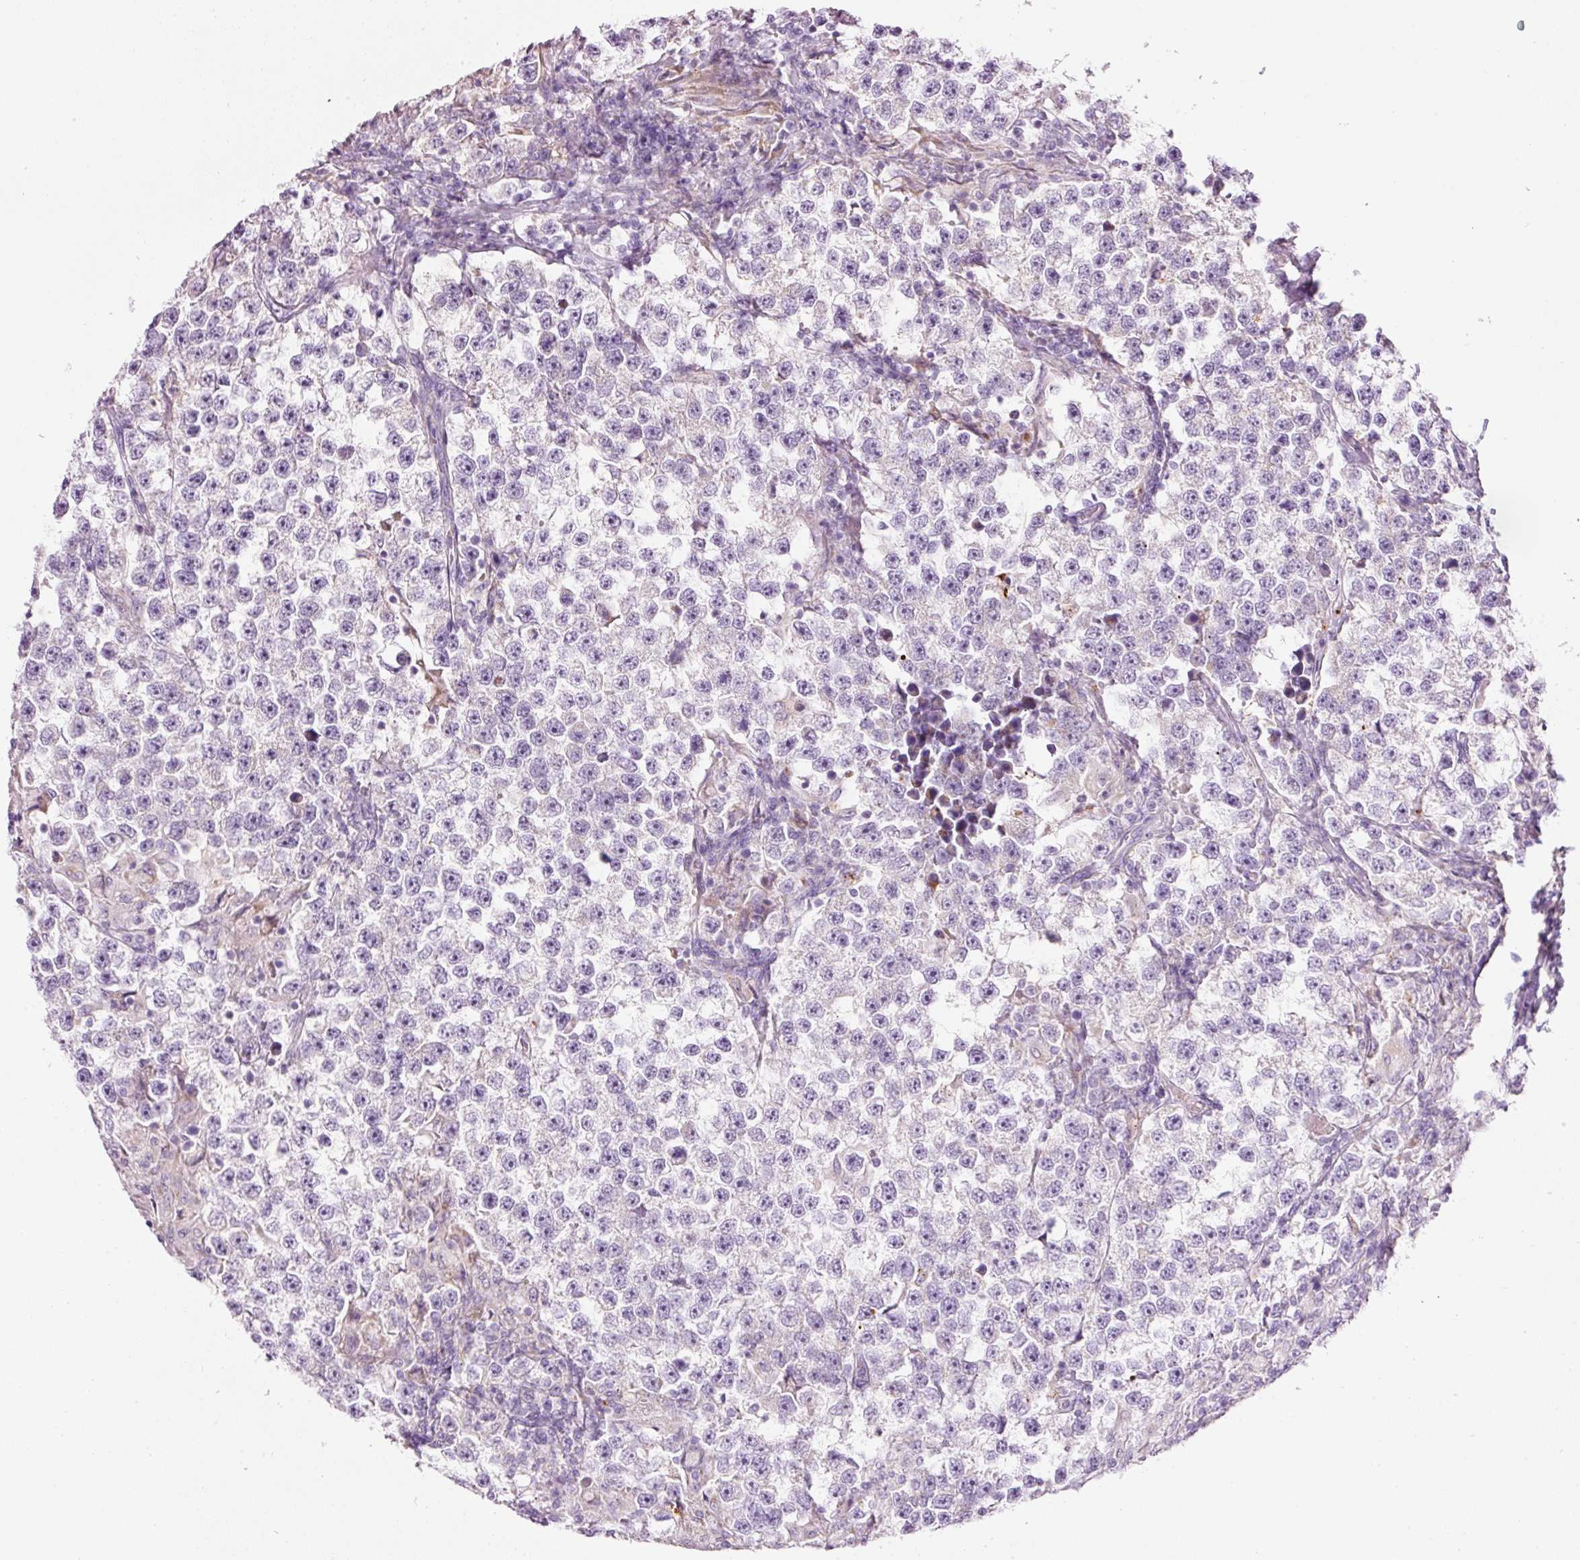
{"staining": {"intensity": "negative", "quantity": "none", "location": "none"}, "tissue": "testis cancer", "cell_type": "Tumor cells", "image_type": "cancer", "snomed": [{"axis": "morphology", "description": "Seminoma, NOS"}, {"axis": "topography", "description": "Testis"}], "caption": "Tumor cells are negative for brown protein staining in testis cancer (seminoma). Nuclei are stained in blue.", "gene": "CARD16", "patient": {"sex": "male", "age": 46}}